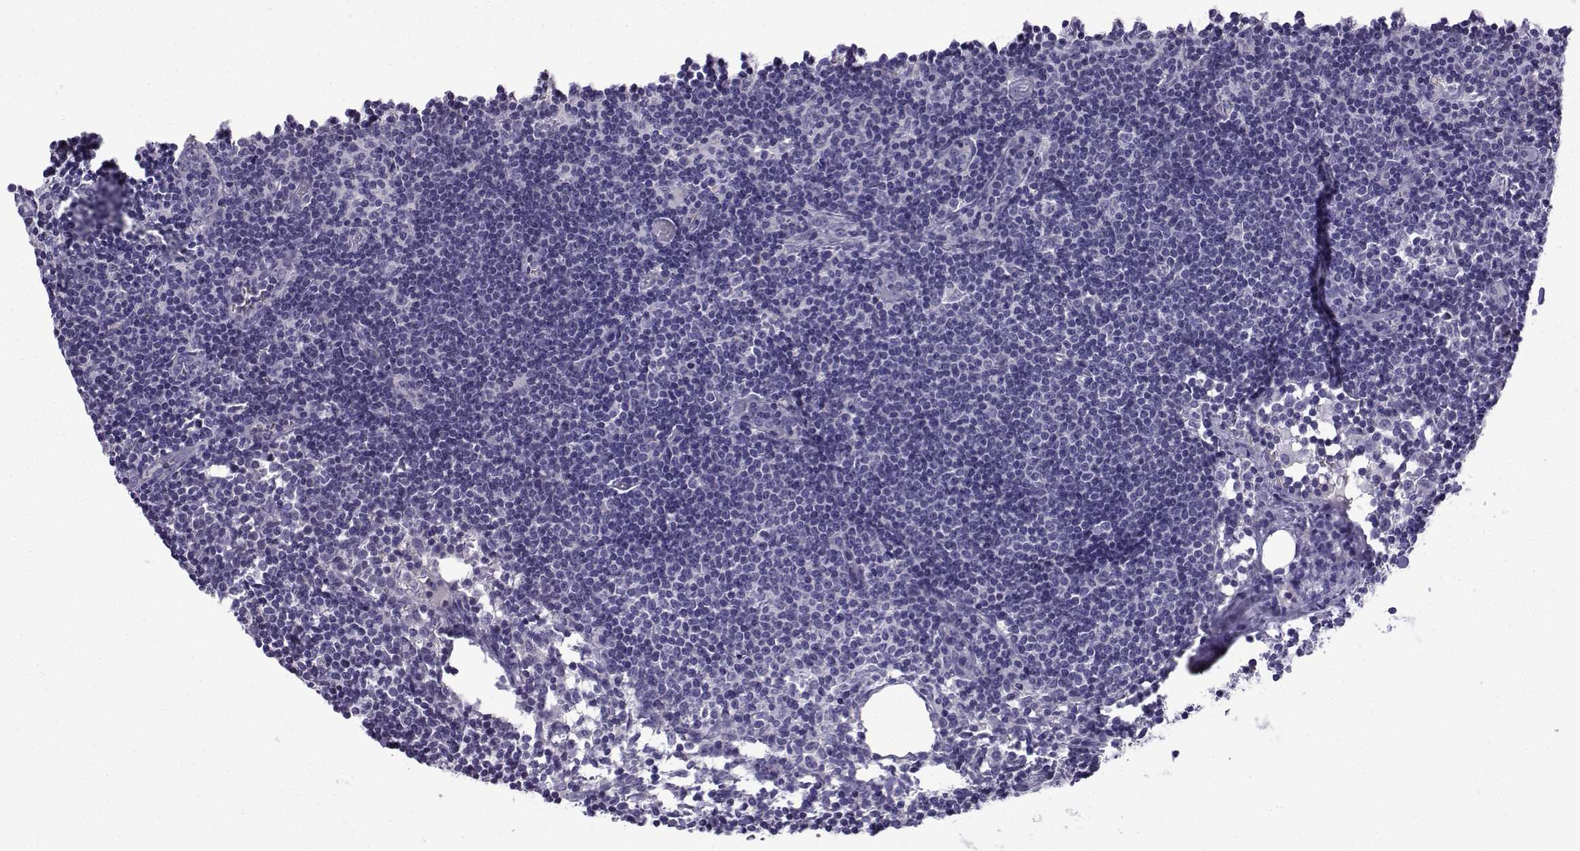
{"staining": {"intensity": "negative", "quantity": "none", "location": "none"}, "tissue": "lymph node", "cell_type": "Germinal center cells", "image_type": "normal", "snomed": [{"axis": "morphology", "description": "Normal tissue, NOS"}, {"axis": "topography", "description": "Lymph node"}], "caption": "DAB immunohistochemical staining of normal human lymph node reveals no significant positivity in germinal center cells.", "gene": "SPACA7", "patient": {"sex": "male", "age": 59}}